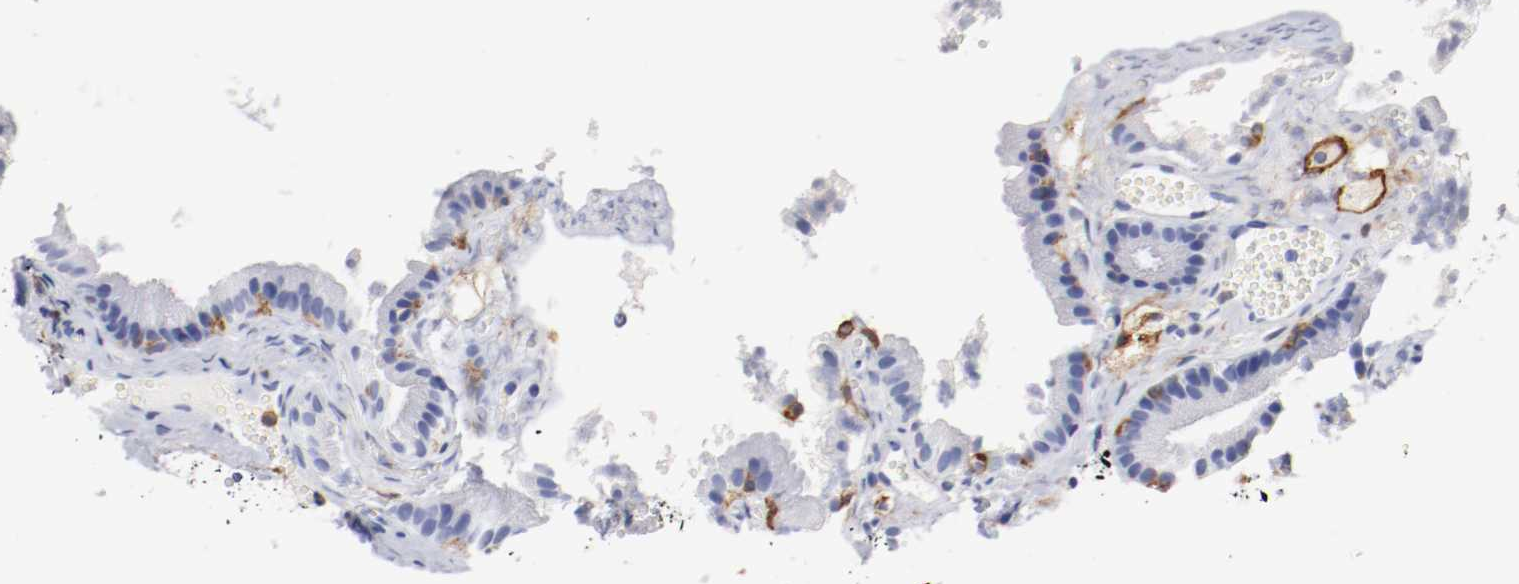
{"staining": {"intensity": "negative", "quantity": "none", "location": "none"}, "tissue": "gallbladder", "cell_type": "Glandular cells", "image_type": "normal", "snomed": [{"axis": "morphology", "description": "Normal tissue, NOS"}, {"axis": "topography", "description": "Gallbladder"}], "caption": "DAB immunohistochemical staining of unremarkable gallbladder exhibits no significant positivity in glandular cells.", "gene": "ITGAX", "patient": {"sex": "female", "age": 24}}